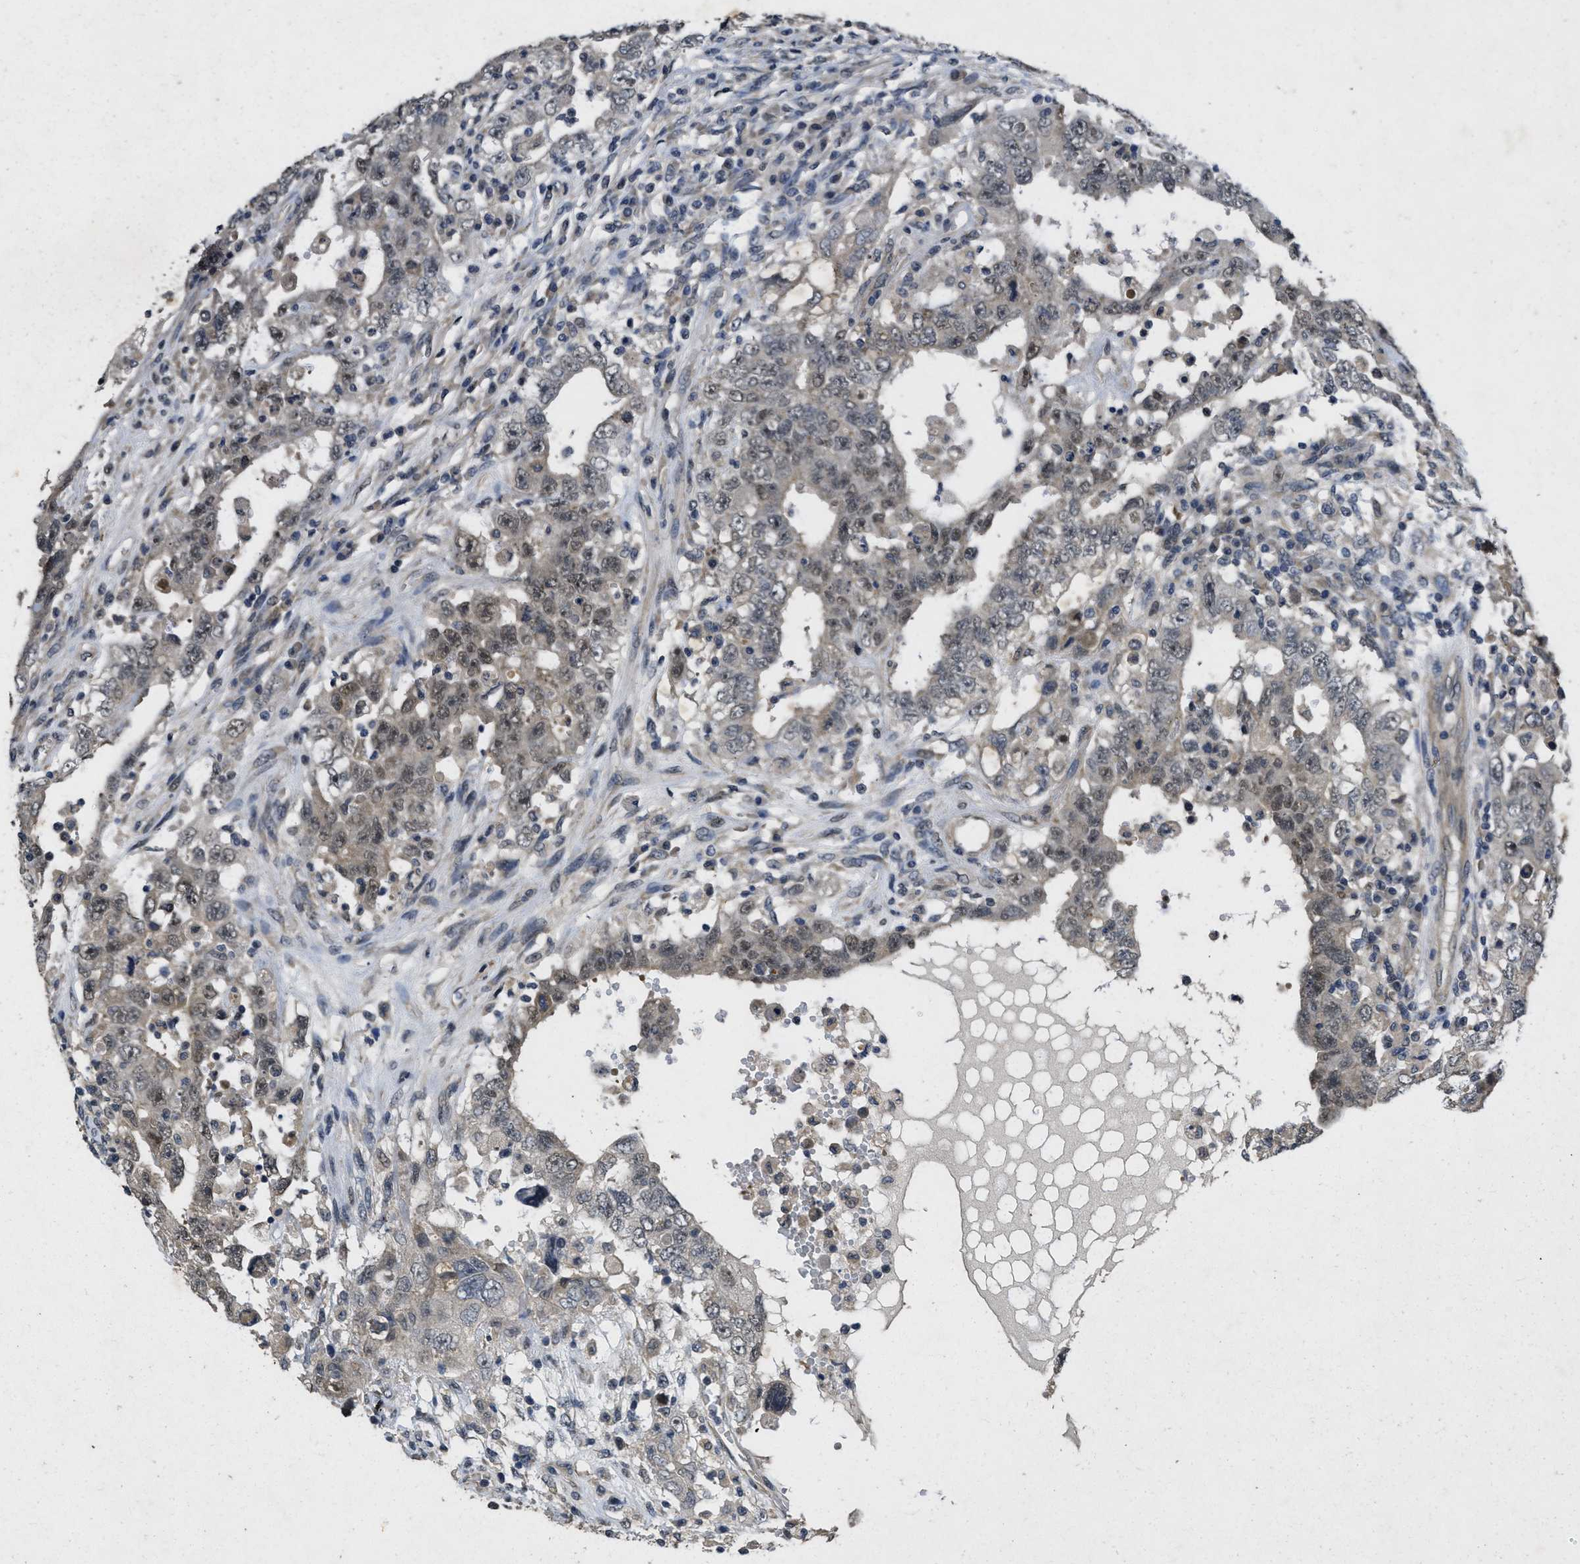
{"staining": {"intensity": "weak", "quantity": ">75%", "location": "cytoplasmic/membranous,nuclear"}, "tissue": "testis cancer", "cell_type": "Tumor cells", "image_type": "cancer", "snomed": [{"axis": "morphology", "description": "Carcinoma, Embryonal, NOS"}, {"axis": "topography", "description": "Testis"}], "caption": "A brown stain highlights weak cytoplasmic/membranous and nuclear staining of a protein in human testis cancer (embryonal carcinoma) tumor cells.", "gene": "PAPOLG", "patient": {"sex": "male", "age": 26}}